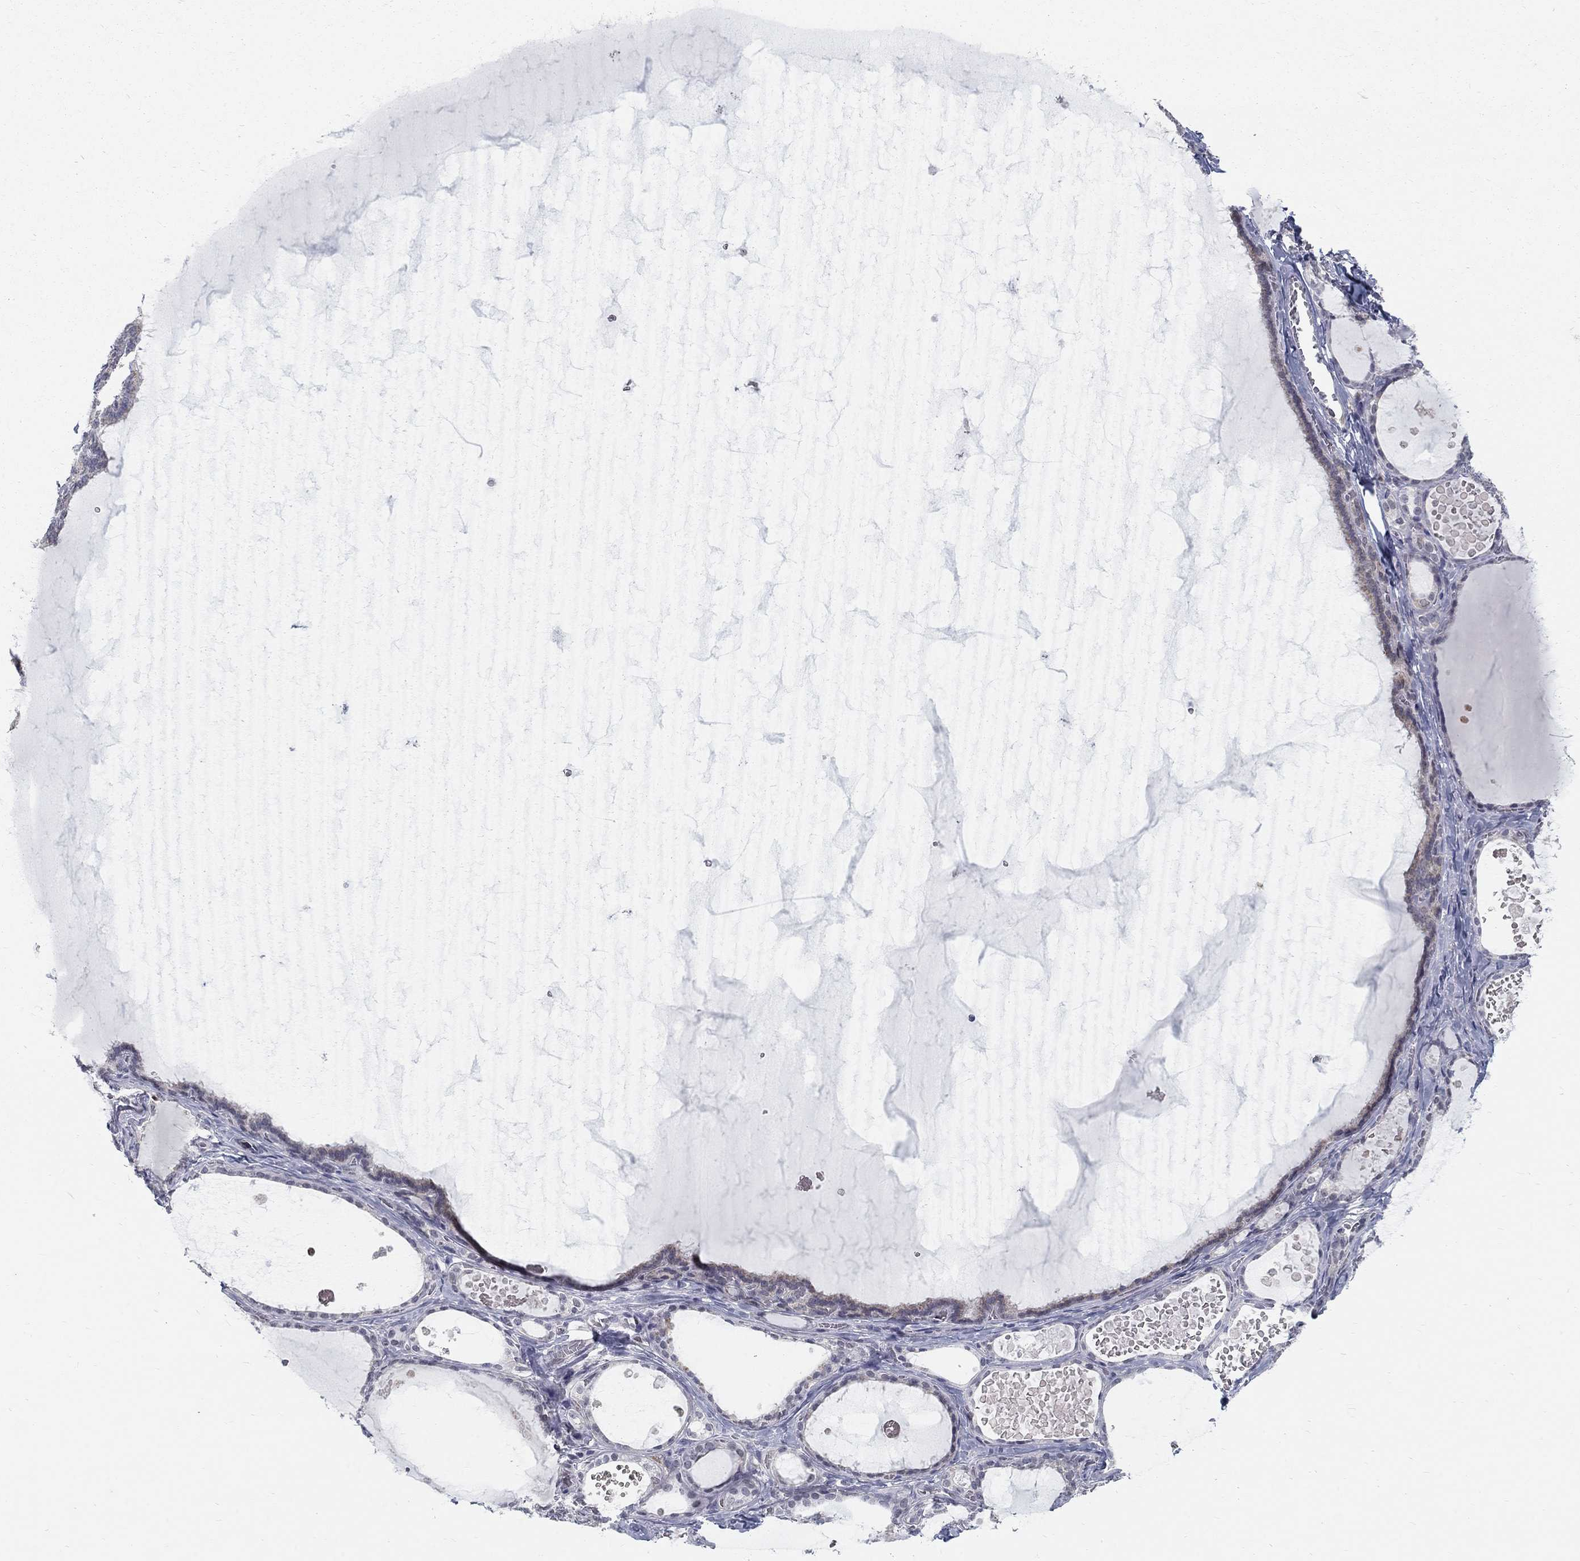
{"staining": {"intensity": "negative", "quantity": "none", "location": "none"}, "tissue": "thyroid gland", "cell_type": "Glandular cells", "image_type": "normal", "snomed": [{"axis": "morphology", "description": "Normal tissue, NOS"}, {"axis": "topography", "description": "Thyroid gland"}], "caption": "The photomicrograph shows no significant expression in glandular cells of thyroid gland.", "gene": "GCFC2", "patient": {"sex": "female", "age": 56}}